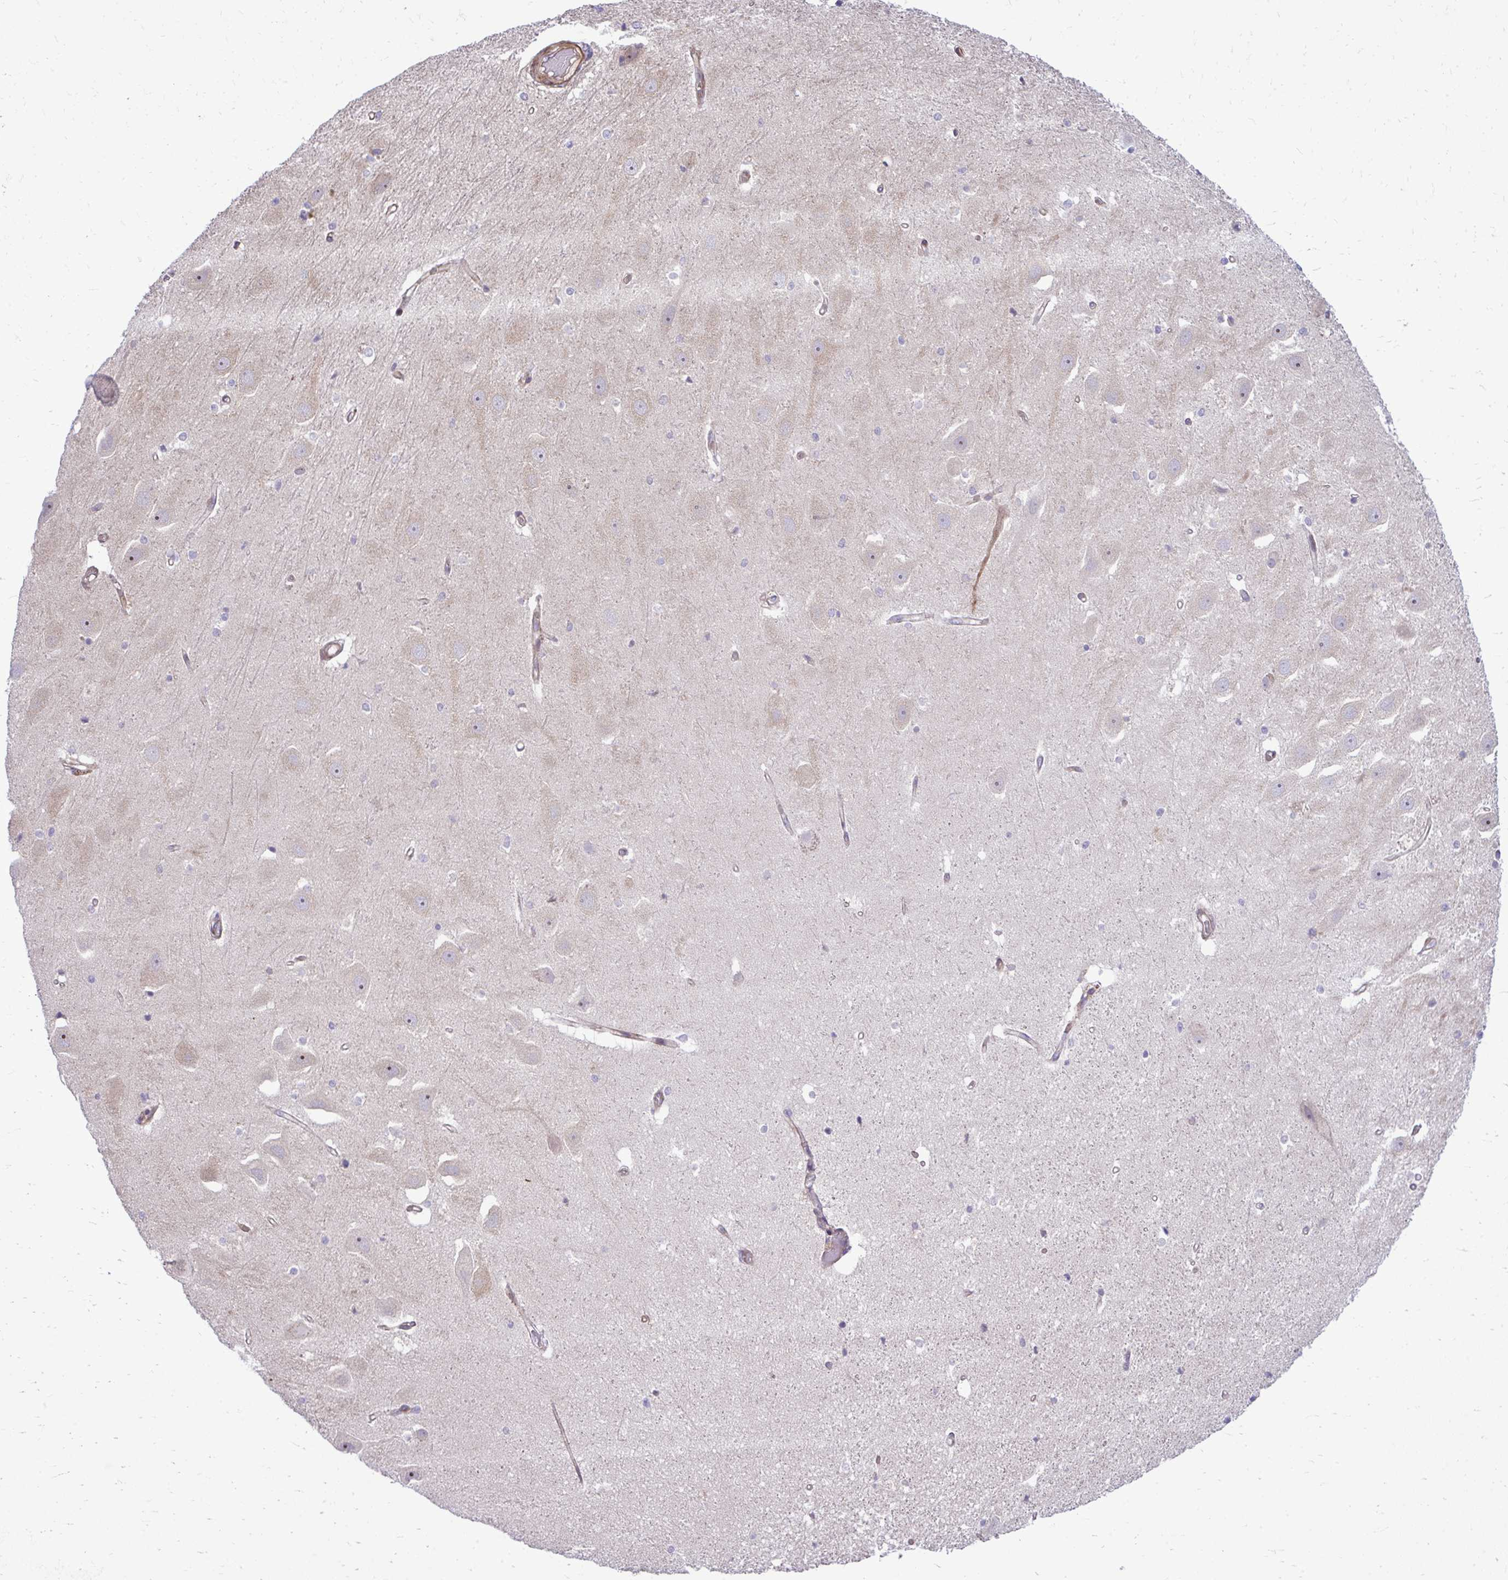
{"staining": {"intensity": "negative", "quantity": "none", "location": "none"}, "tissue": "hippocampus", "cell_type": "Glial cells", "image_type": "normal", "snomed": [{"axis": "morphology", "description": "Normal tissue, NOS"}, {"axis": "topography", "description": "Hippocampus"}], "caption": "Histopathology image shows no protein positivity in glial cells of normal hippocampus.", "gene": "ZSCAN9", "patient": {"sex": "male", "age": 63}}